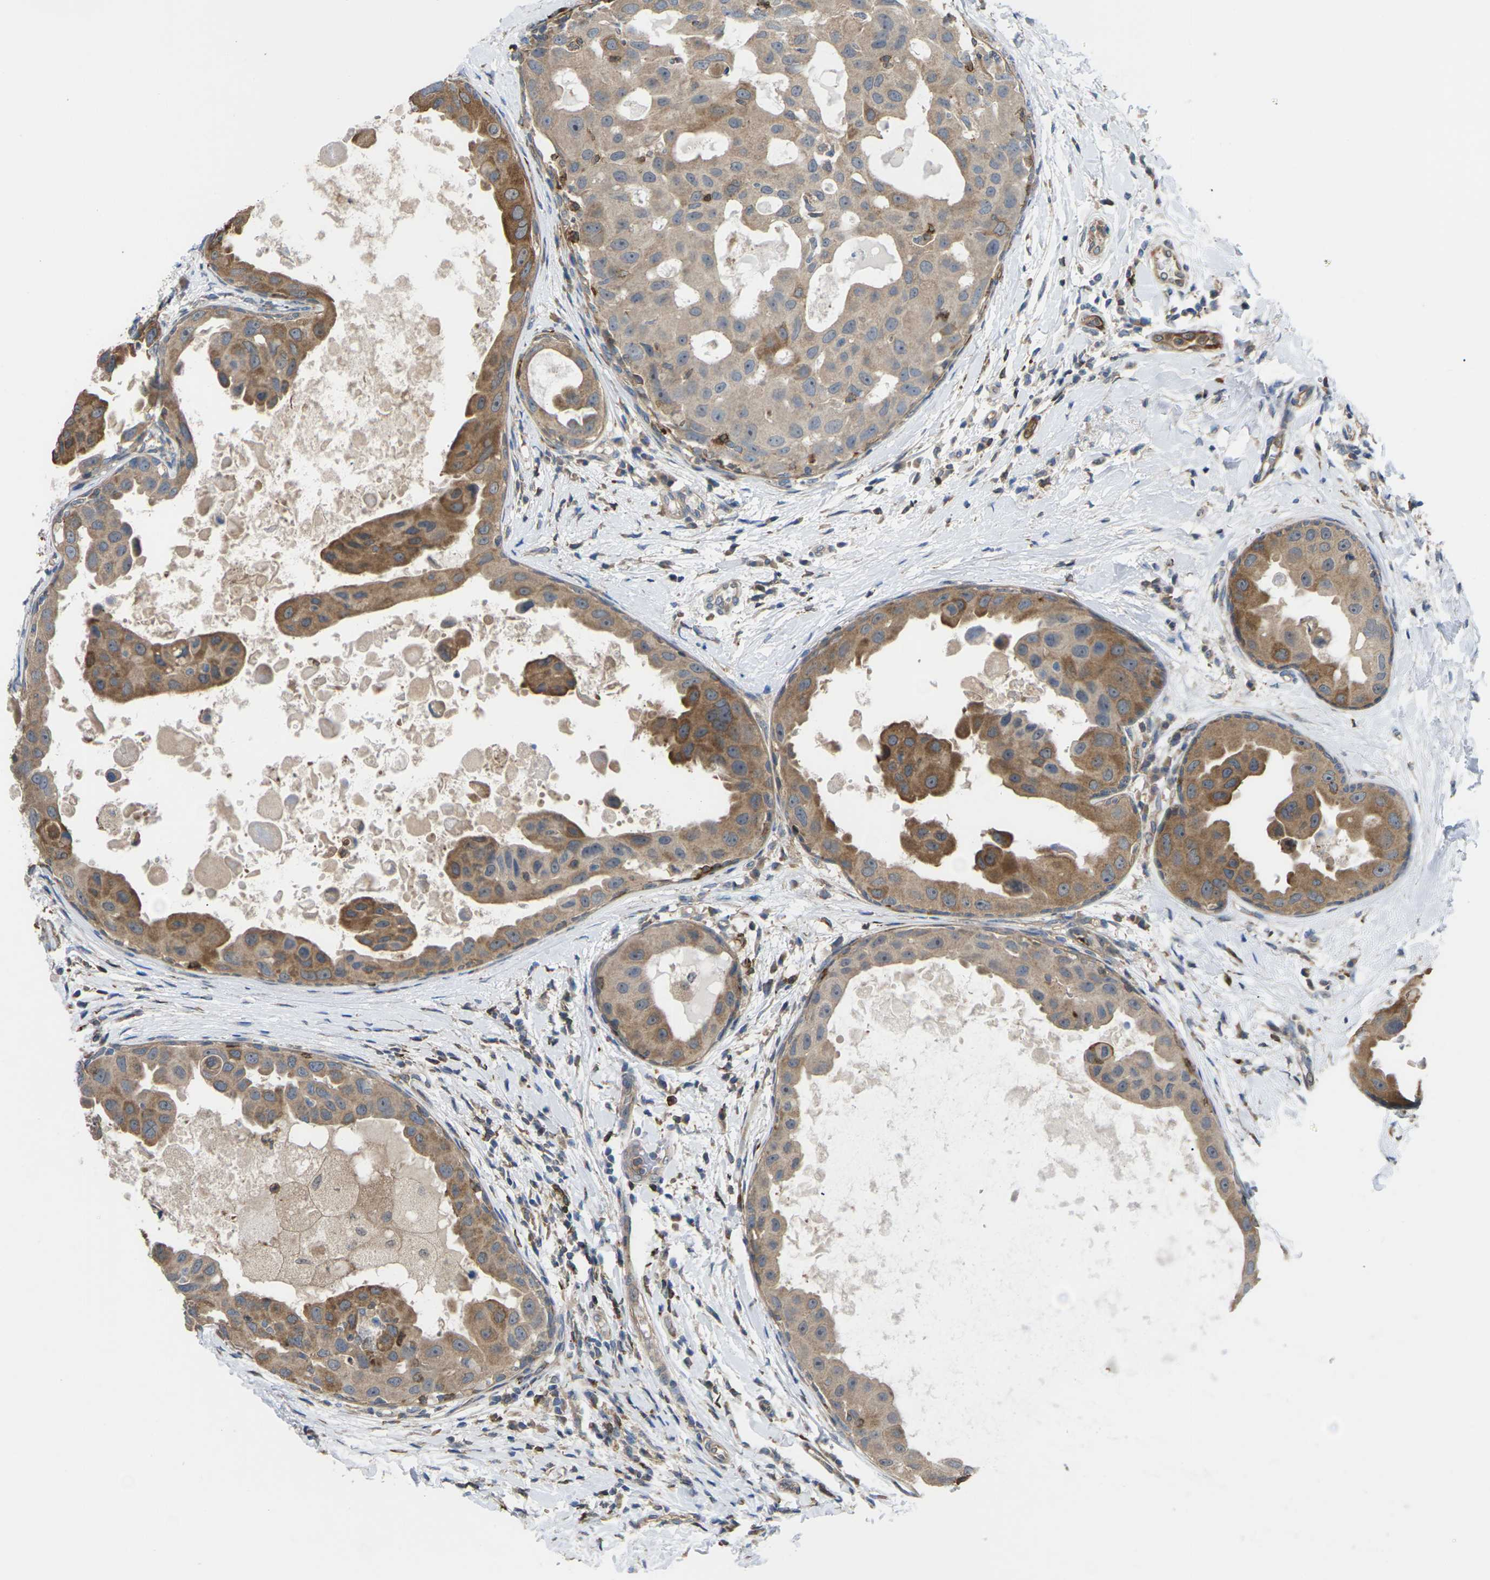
{"staining": {"intensity": "moderate", "quantity": ">75%", "location": "cytoplasmic/membranous"}, "tissue": "breast cancer", "cell_type": "Tumor cells", "image_type": "cancer", "snomed": [{"axis": "morphology", "description": "Duct carcinoma"}, {"axis": "topography", "description": "Breast"}], "caption": "This photomicrograph shows immunohistochemistry (IHC) staining of human intraductal carcinoma (breast), with medium moderate cytoplasmic/membranous positivity in approximately >75% of tumor cells.", "gene": "TIAM1", "patient": {"sex": "female", "age": 27}}